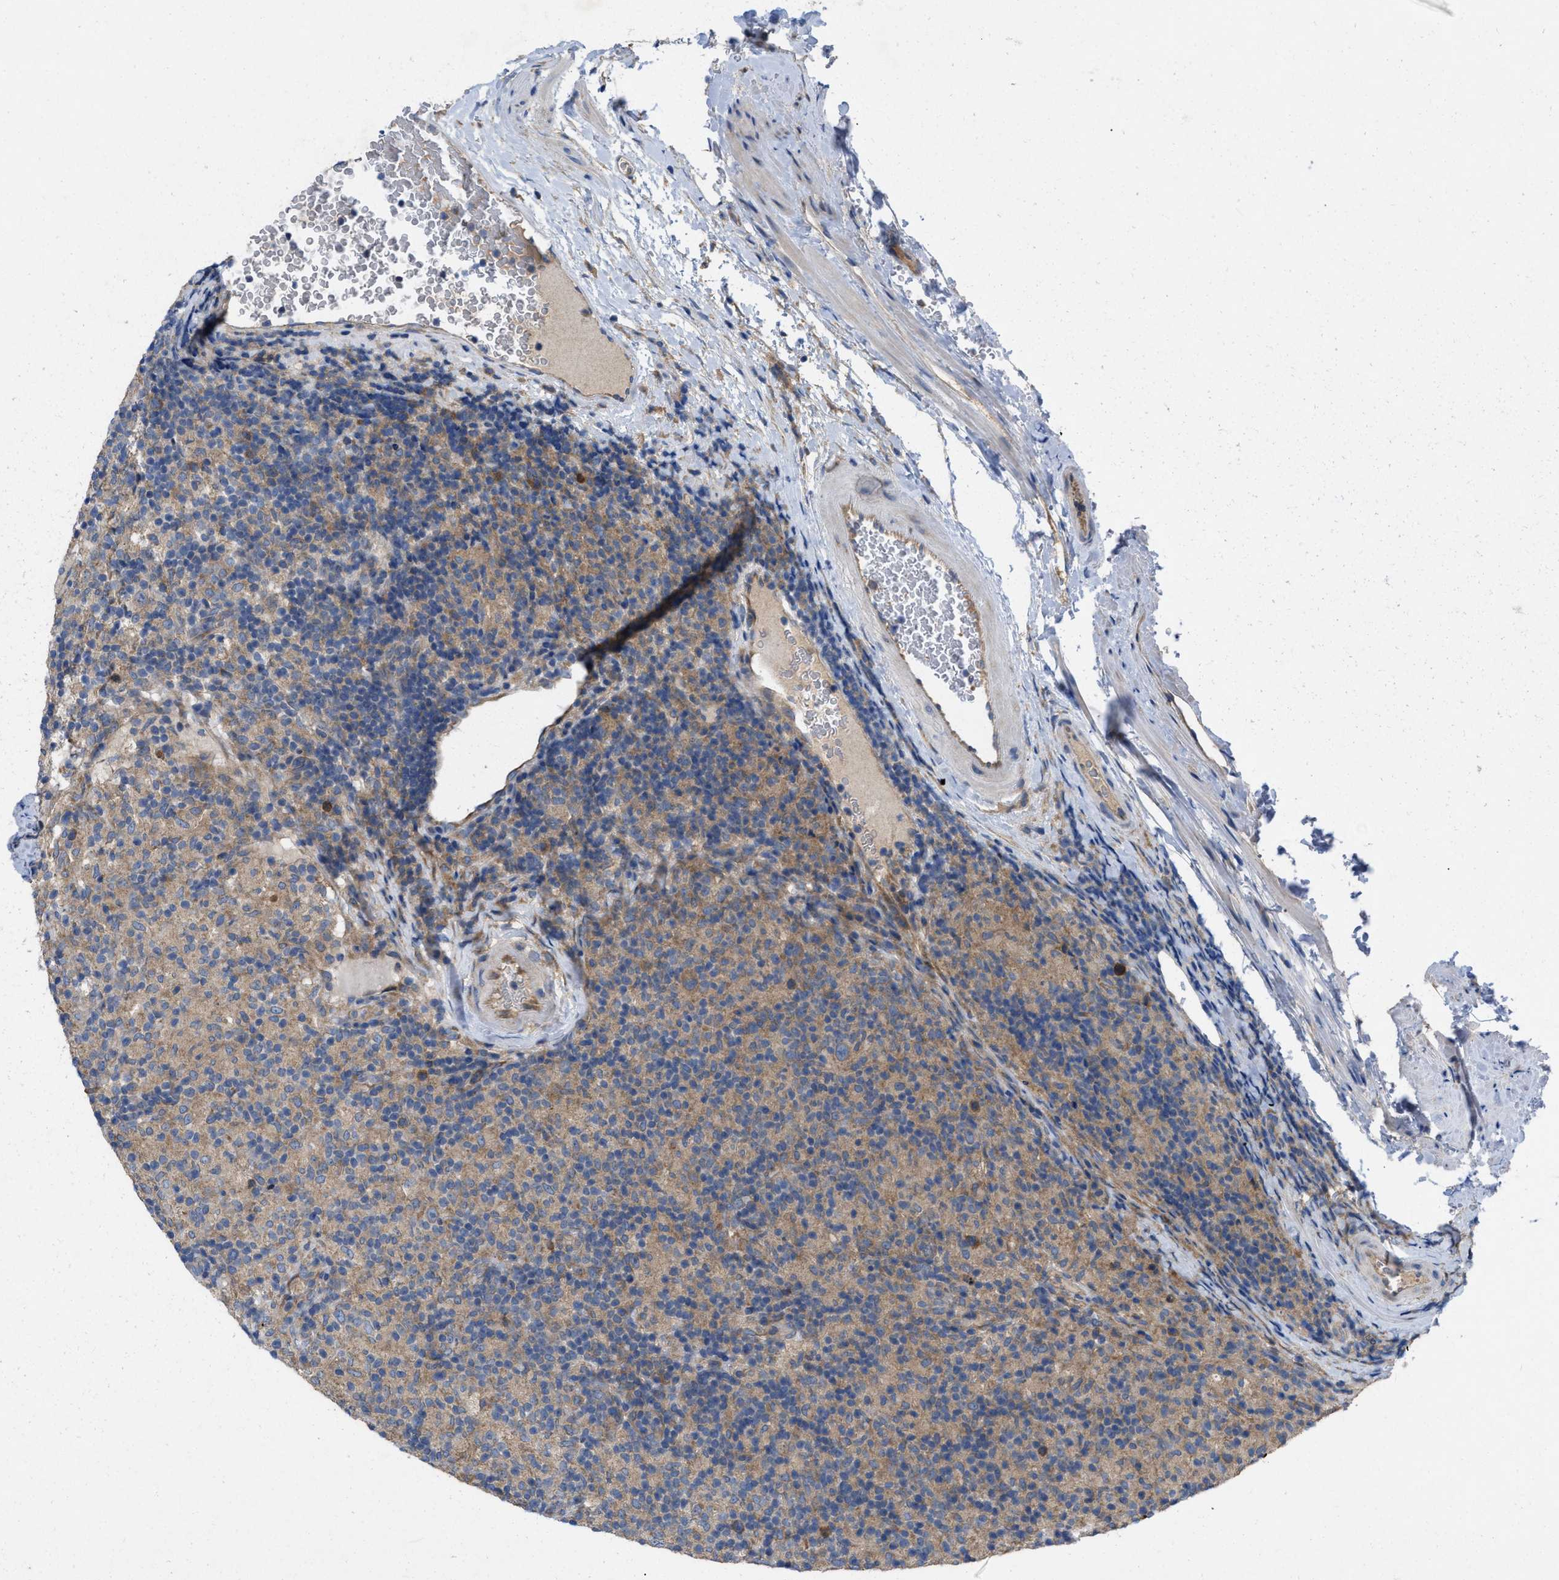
{"staining": {"intensity": "moderate", "quantity": ">75%", "location": "cytoplasmic/membranous"}, "tissue": "lymphoma", "cell_type": "Tumor cells", "image_type": "cancer", "snomed": [{"axis": "morphology", "description": "Hodgkin's disease, NOS"}, {"axis": "topography", "description": "Lymph node"}], "caption": "This image exhibits immunohistochemistry (IHC) staining of Hodgkin's disease, with medium moderate cytoplasmic/membranous positivity in about >75% of tumor cells.", "gene": "TMEM131", "patient": {"sex": "male", "age": 70}}